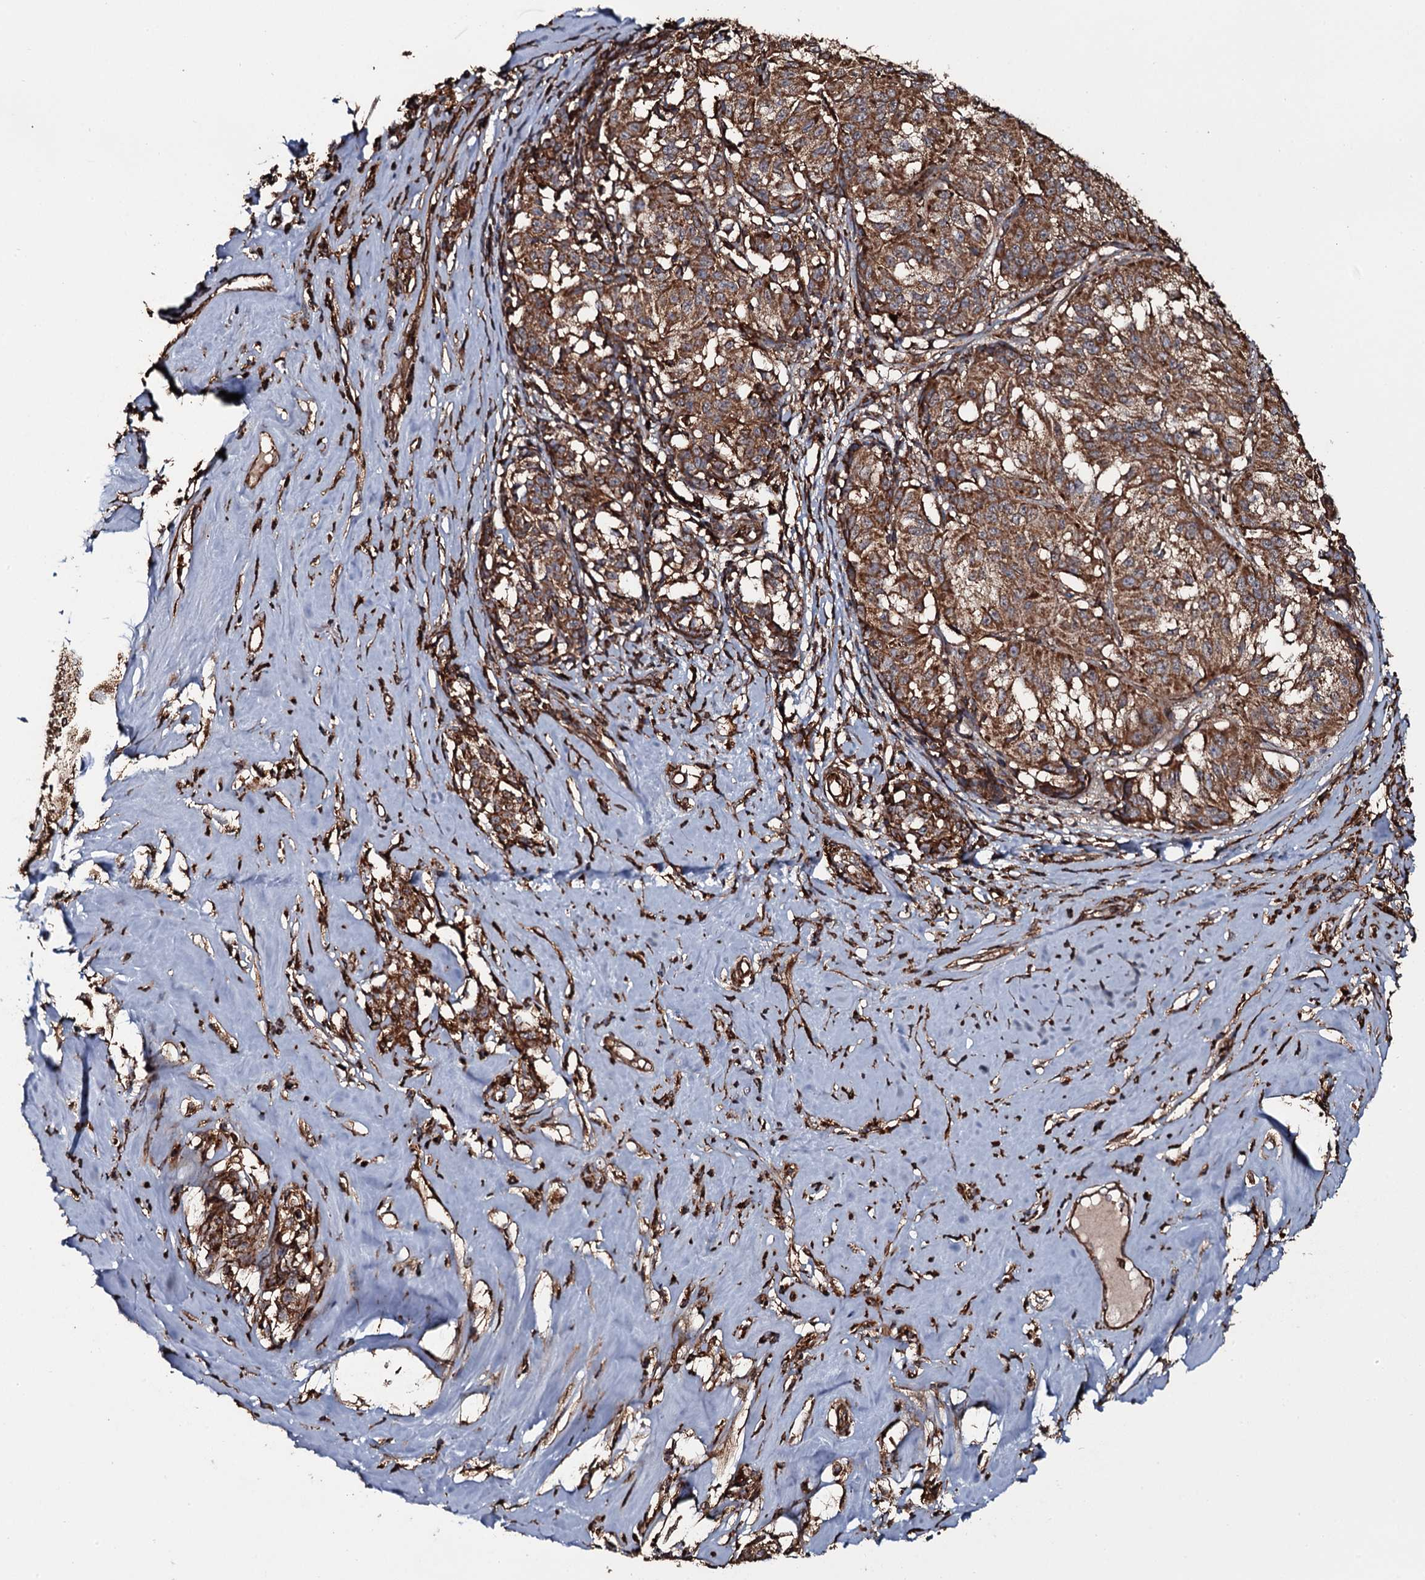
{"staining": {"intensity": "moderate", "quantity": ">75%", "location": "cytoplasmic/membranous"}, "tissue": "melanoma", "cell_type": "Tumor cells", "image_type": "cancer", "snomed": [{"axis": "morphology", "description": "Malignant melanoma, NOS"}, {"axis": "topography", "description": "Skin"}], "caption": "Tumor cells display medium levels of moderate cytoplasmic/membranous expression in approximately >75% of cells in human malignant melanoma.", "gene": "VWA8", "patient": {"sex": "female", "age": 72}}